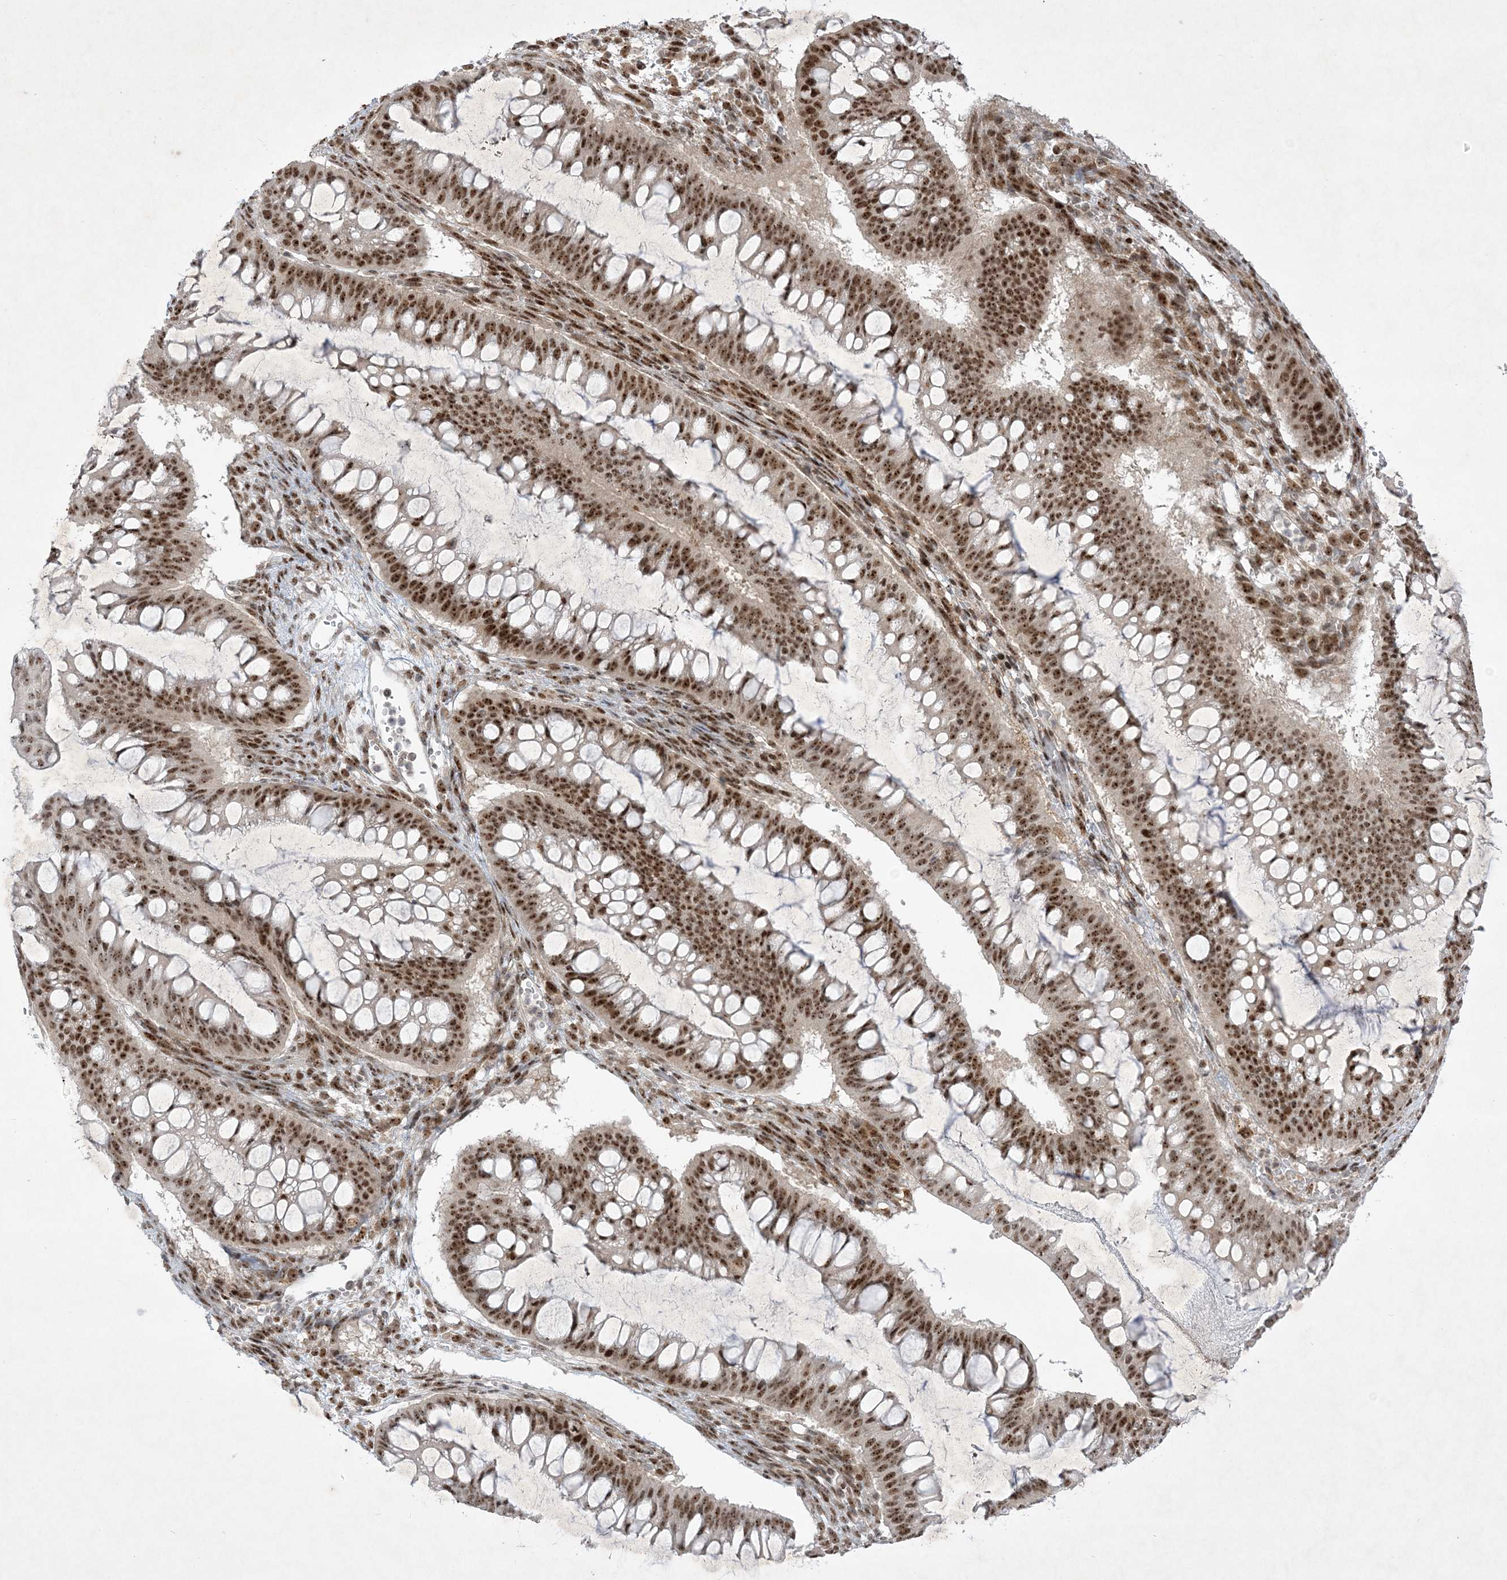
{"staining": {"intensity": "moderate", "quantity": ">75%", "location": "nuclear"}, "tissue": "ovarian cancer", "cell_type": "Tumor cells", "image_type": "cancer", "snomed": [{"axis": "morphology", "description": "Cystadenocarcinoma, mucinous, NOS"}, {"axis": "topography", "description": "Ovary"}], "caption": "The photomicrograph shows immunohistochemical staining of ovarian cancer (mucinous cystadenocarcinoma). There is moderate nuclear staining is appreciated in about >75% of tumor cells.", "gene": "NPM3", "patient": {"sex": "female", "age": 73}}